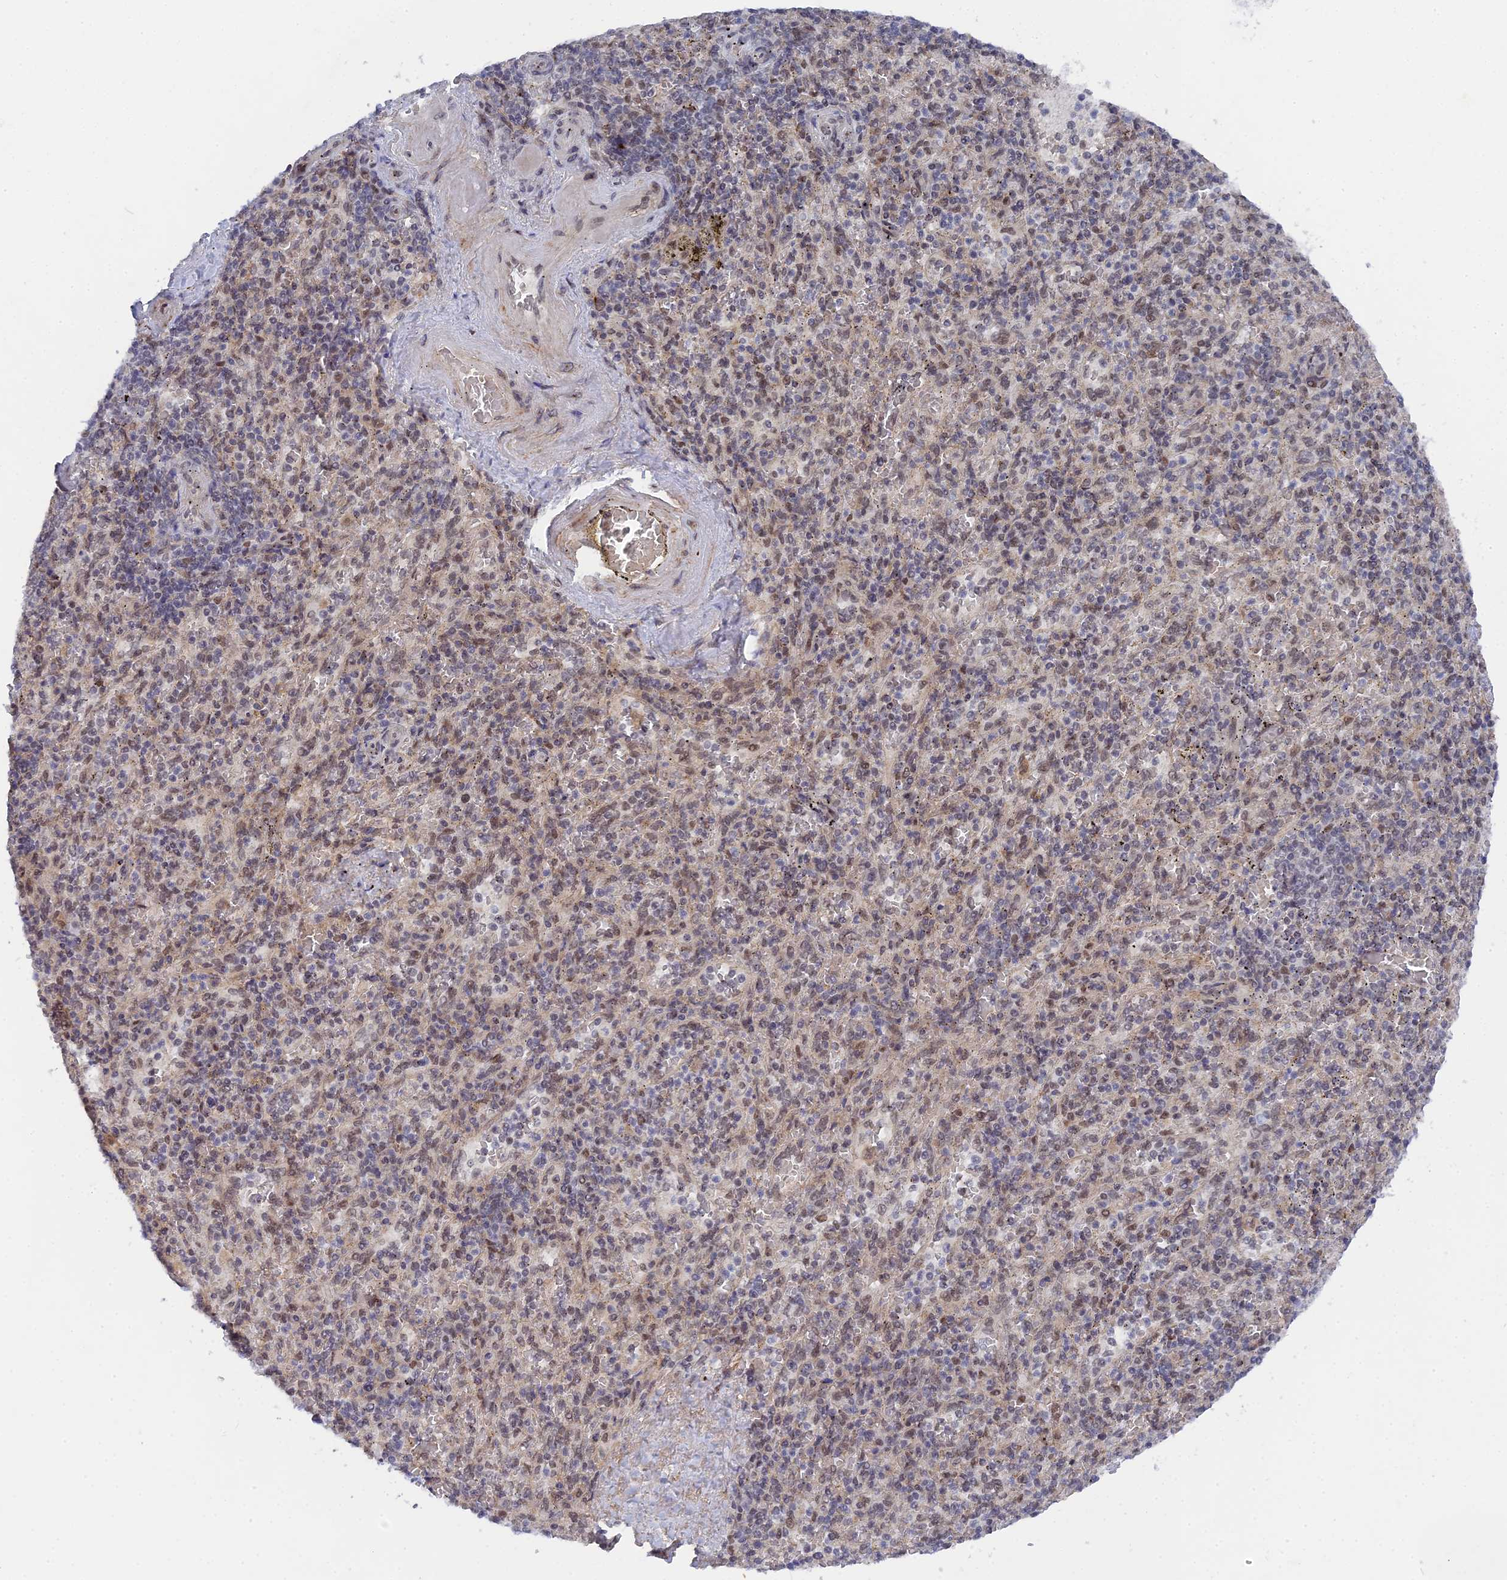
{"staining": {"intensity": "weak", "quantity": "25%-75%", "location": "nuclear"}, "tissue": "spleen", "cell_type": "Cells in red pulp", "image_type": "normal", "snomed": [{"axis": "morphology", "description": "Normal tissue, NOS"}, {"axis": "topography", "description": "Spleen"}], "caption": "Spleen stained with DAB (3,3'-diaminobenzidine) immunohistochemistry (IHC) shows low levels of weak nuclear staining in approximately 25%-75% of cells in red pulp.", "gene": "CCDC85A", "patient": {"sex": "male", "age": 82}}